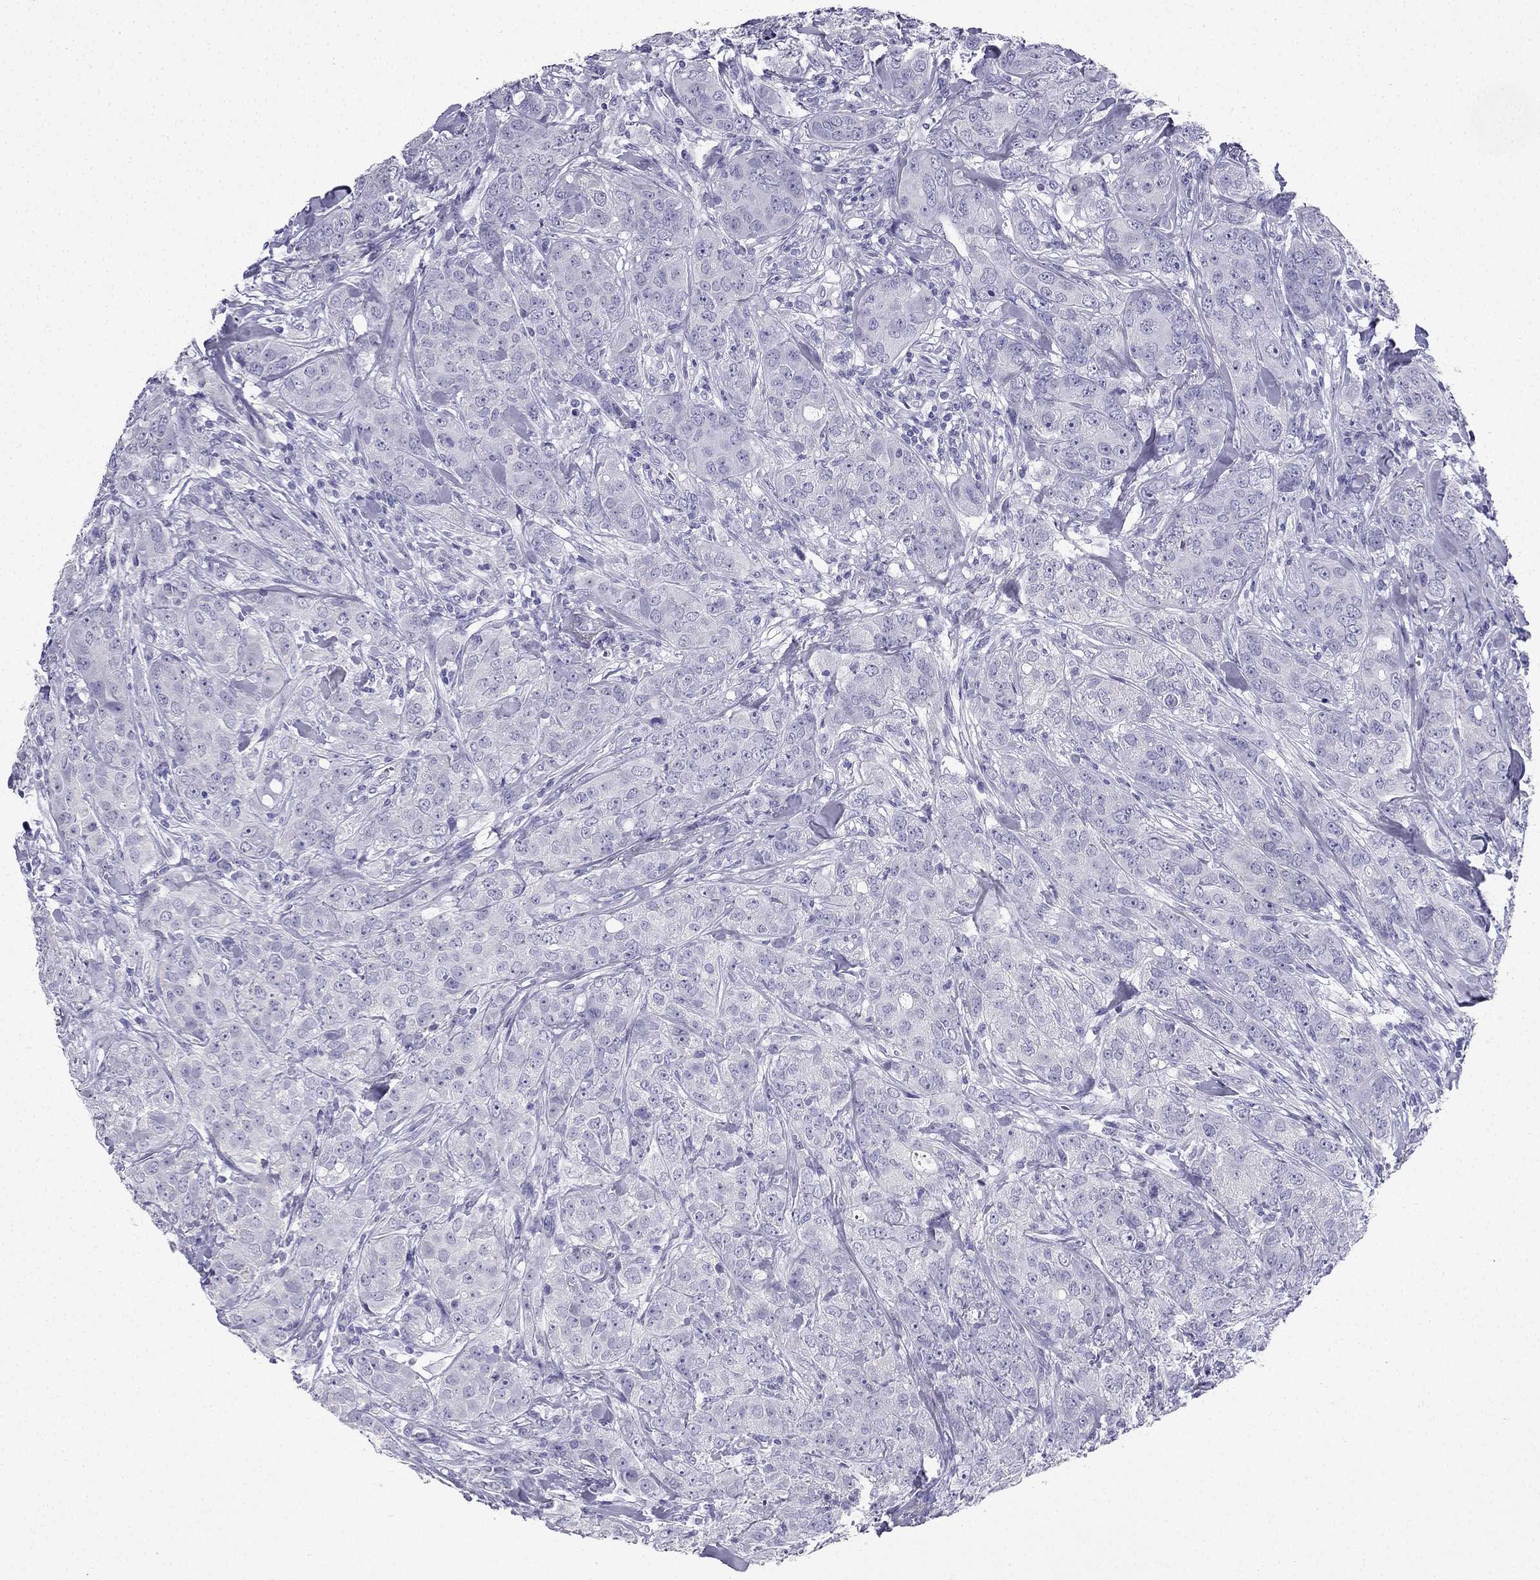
{"staining": {"intensity": "negative", "quantity": "none", "location": "none"}, "tissue": "breast cancer", "cell_type": "Tumor cells", "image_type": "cancer", "snomed": [{"axis": "morphology", "description": "Duct carcinoma"}, {"axis": "topography", "description": "Breast"}], "caption": "A high-resolution histopathology image shows immunohistochemistry (IHC) staining of breast cancer (invasive ductal carcinoma), which reveals no significant expression in tumor cells.", "gene": "NPTX1", "patient": {"sex": "female", "age": 43}}